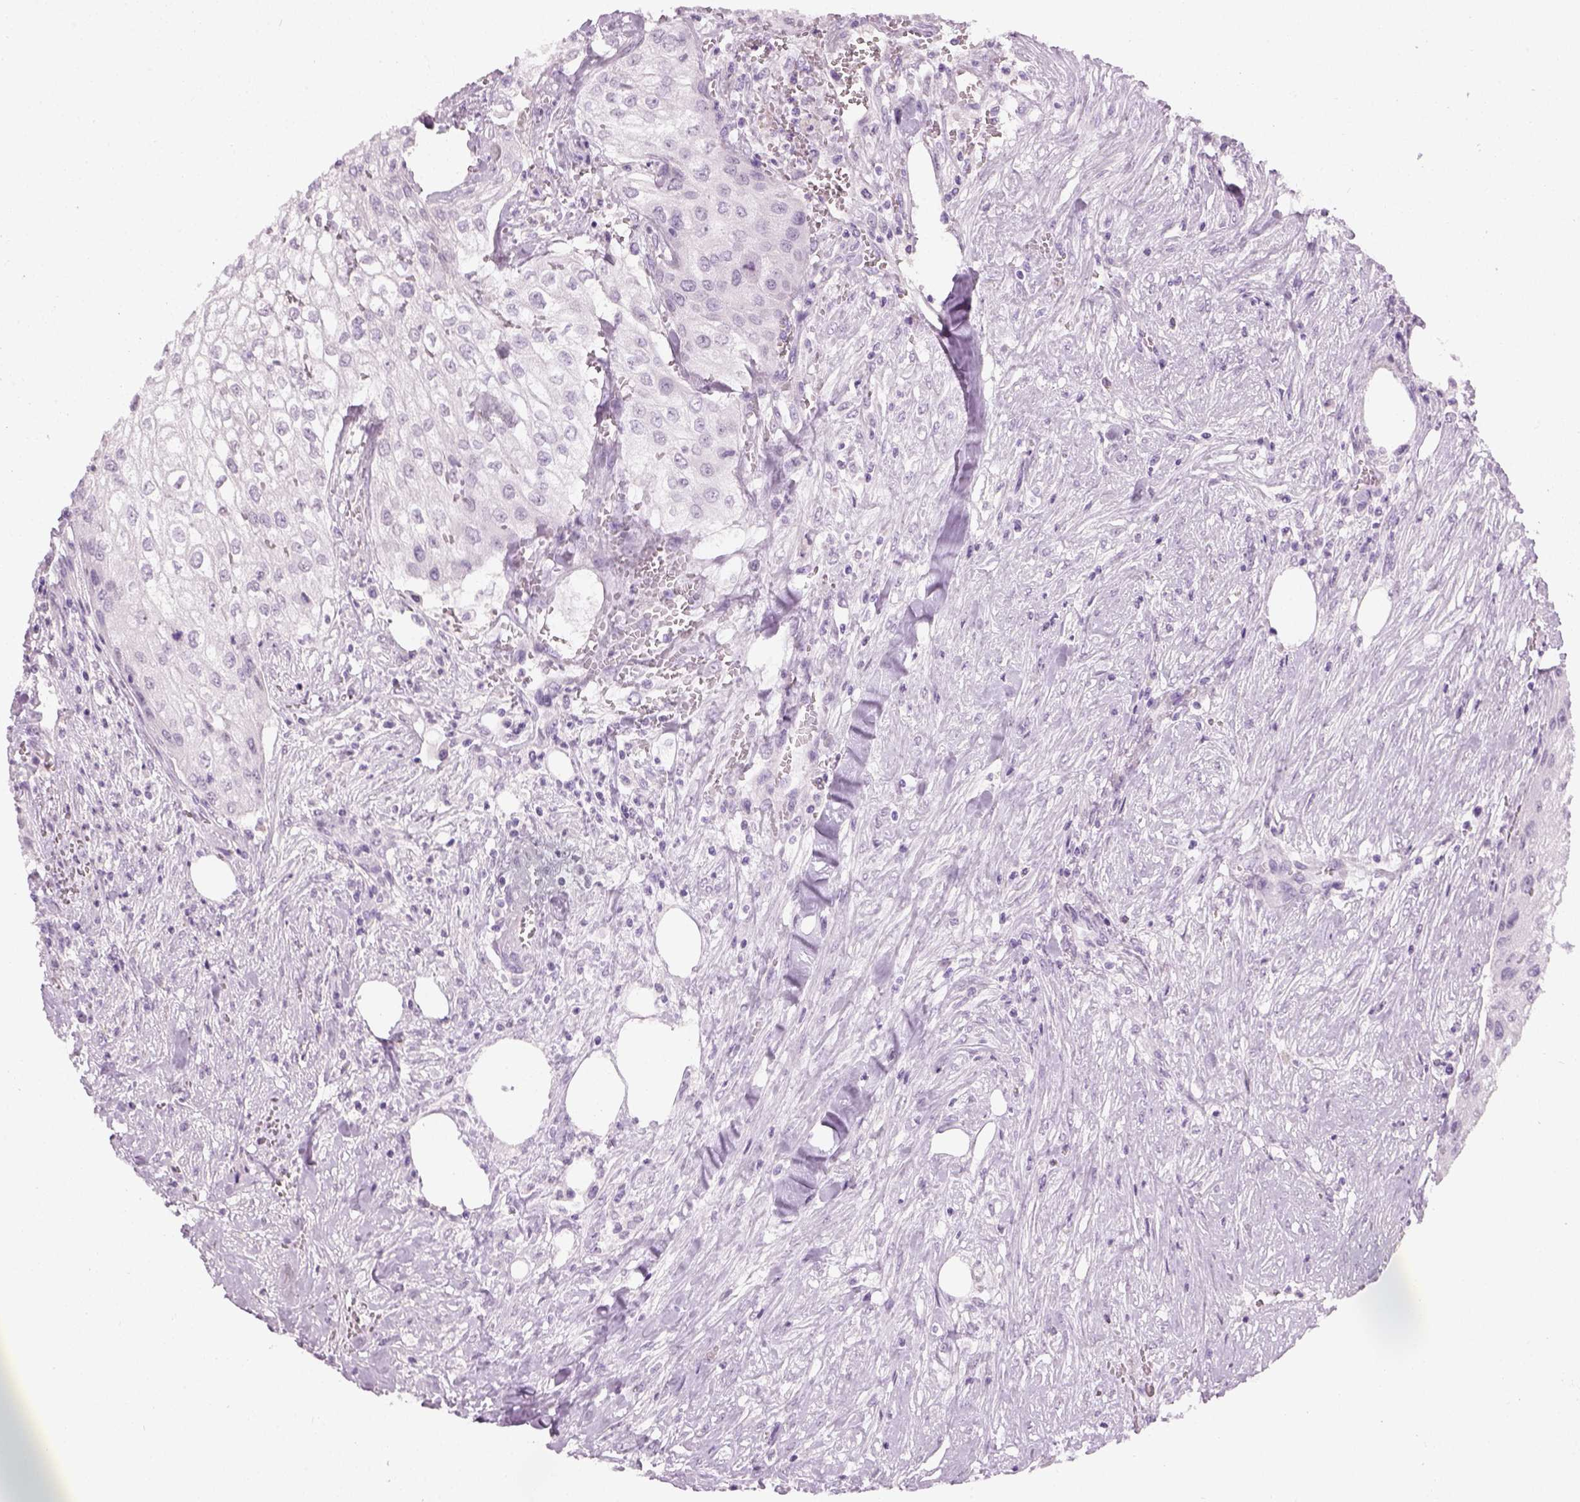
{"staining": {"intensity": "negative", "quantity": "none", "location": "none"}, "tissue": "urothelial cancer", "cell_type": "Tumor cells", "image_type": "cancer", "snomed": [{"axis": "morphology", "description": "Urothelial carcinoma, High grade"}, {"axis": "topography", "description": "Urinary bladder"}], "caption": "DAB (3,3'-diaminobenzidine) immunohistochemical staining of human high-grade urothelial carcinoma shows no significant positivity in tumor cells.", "gene": "TH", "patient": {"sex": "male", "age": 62}}